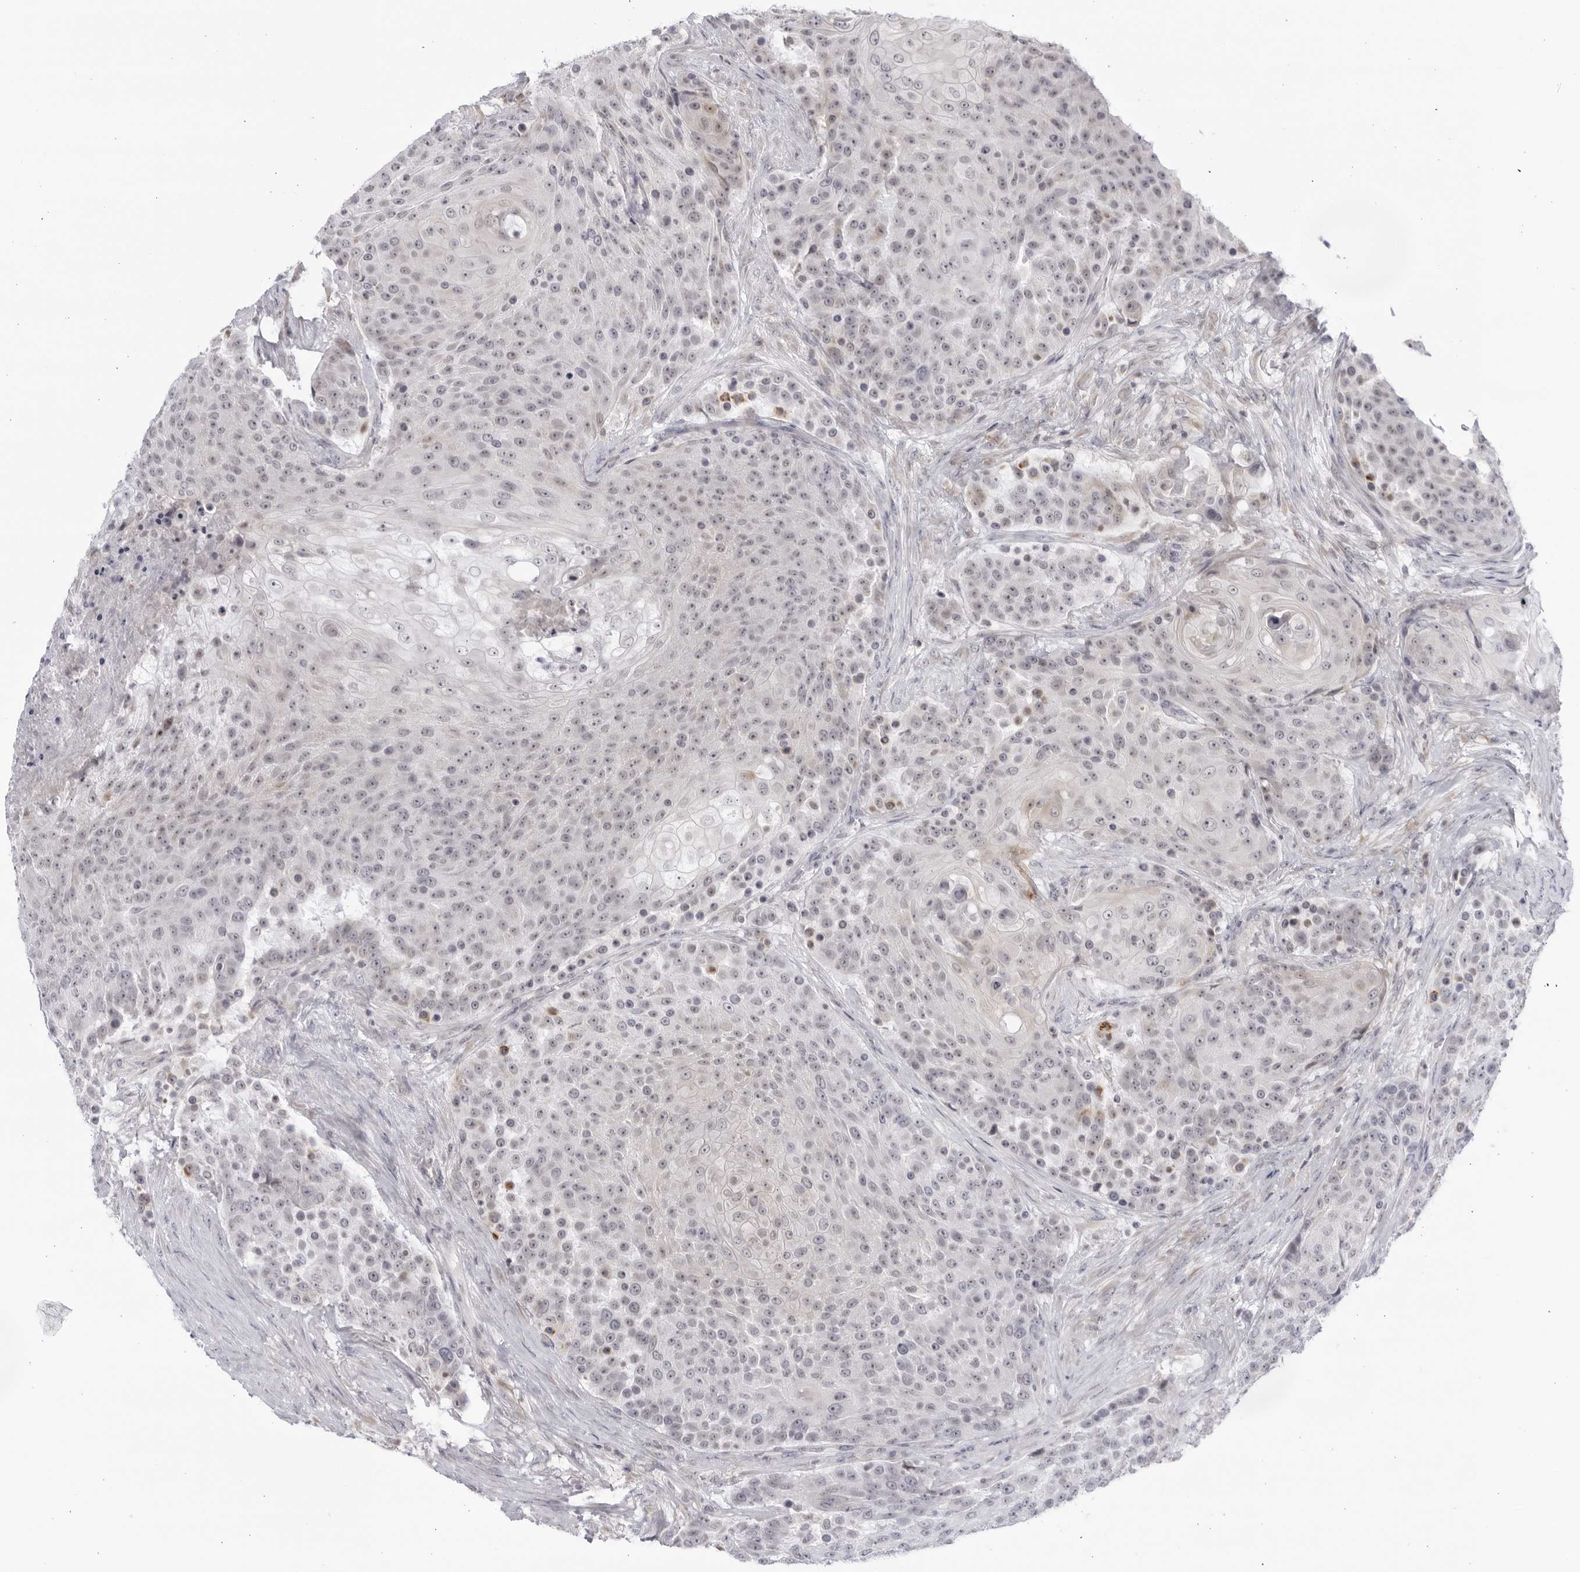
{"staining": {"intensity": "negative", "quantity": "none", "location": "none"}, "tissue": "urothelial cancer", "cell_type": "Tumor cells", "image_type": "cancer", "snomed": [{"axis": "morphology", "description": "Urothelial carcinoma, High grade"}, {"axis": "topography", "description": "Urinary bladder"}], "caption": "There is no significant expression in tumor cells of urothelial cancer.", "gene": "CNBD1", "patient": {"sex": "female", "age": 63}}